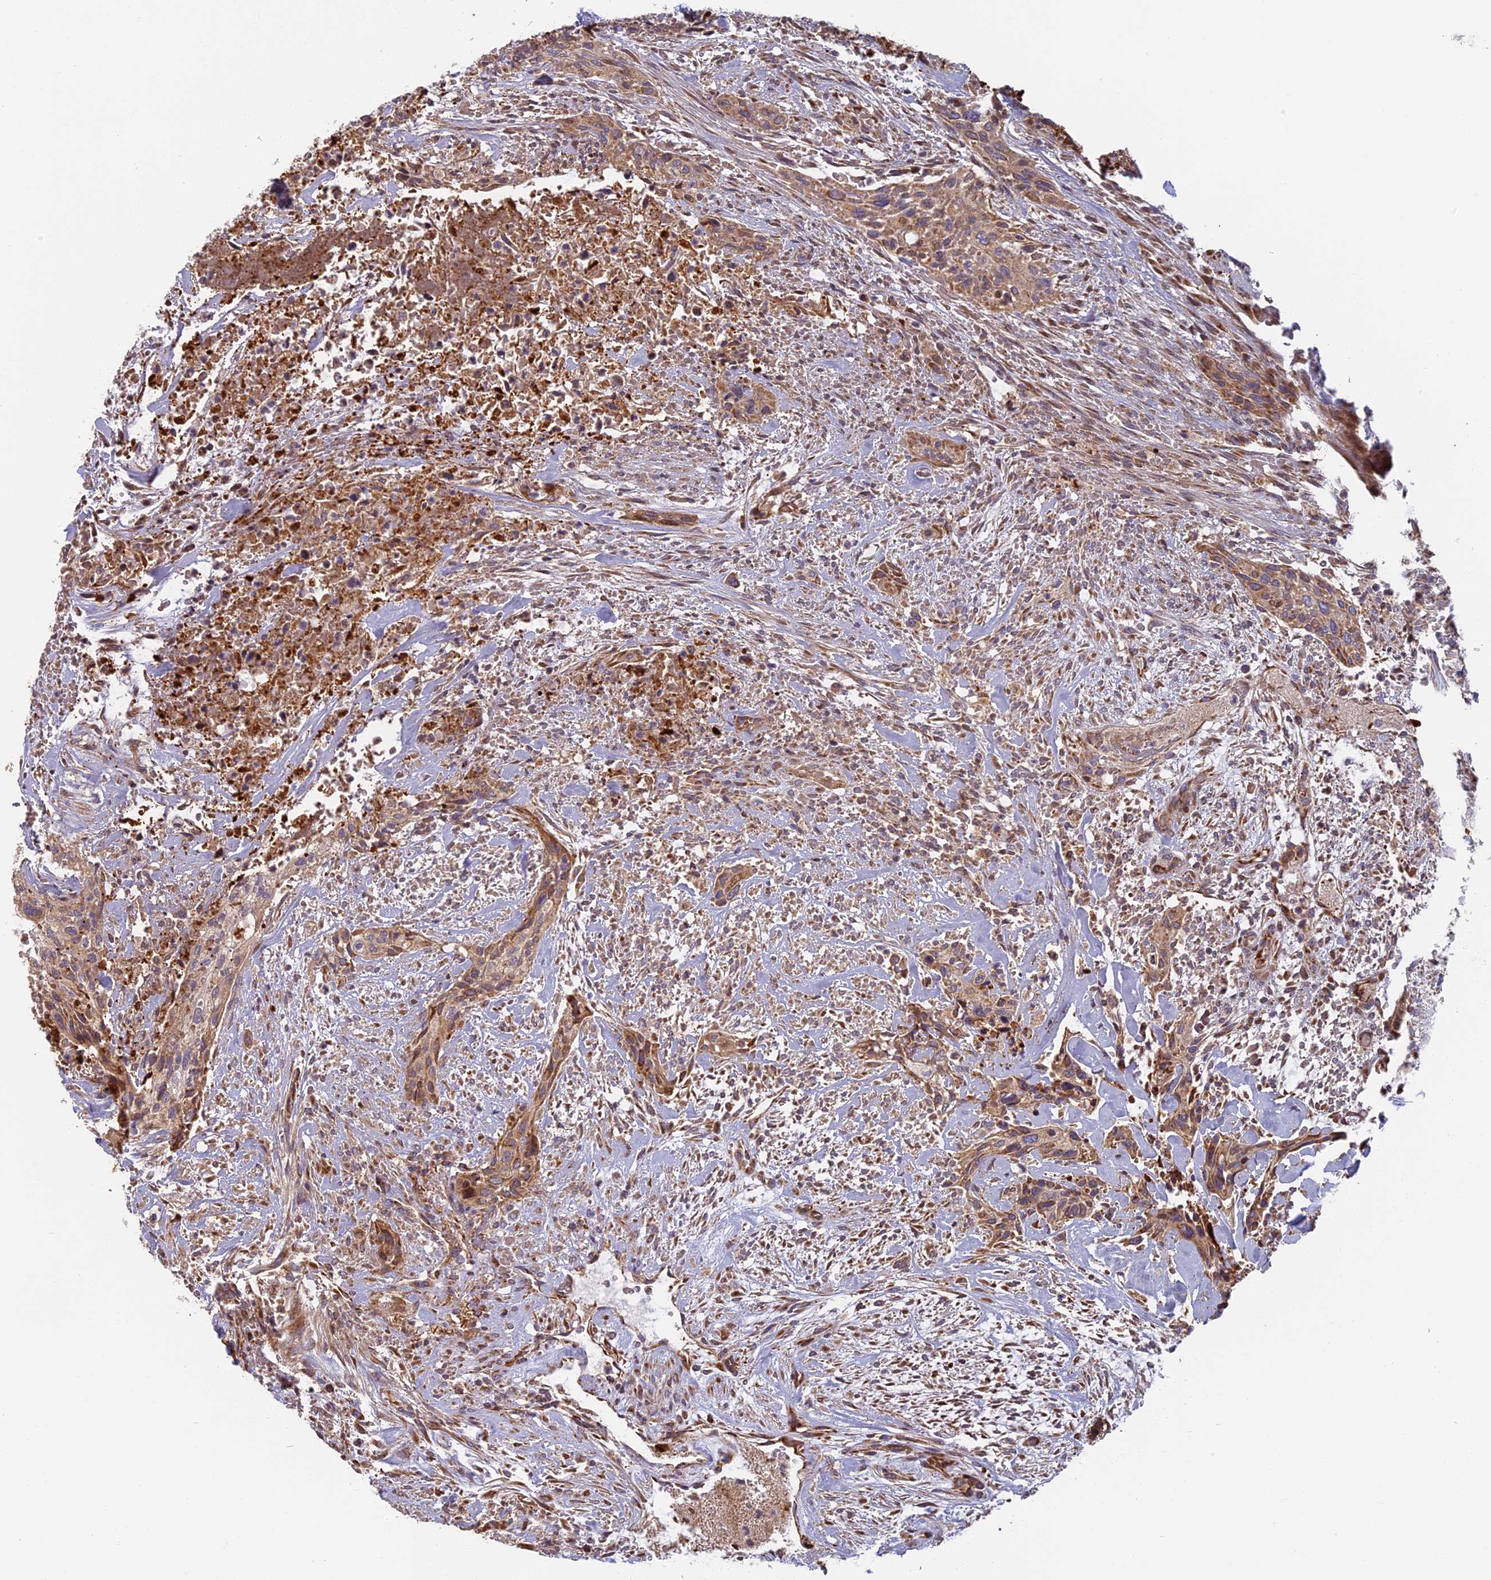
{"staining": {"intensity": "moderate", "quantity": ">75%", "location": "cytoplasmic/membranous"}, "tissue": "urothelial cancer", "cell_type": "Tumor cells", "image_type": "cancer", "snomed": [{"axis": "morphology", "description": "Urothelial carcinoma, High grade"}, {"axis": "topography", "description": "Urinary bladder"}], "caption": "Human high-grade urothelial carcinoma stained with a protein marker shows moderate staining in tumor cells.", "gene": "EDAR", "patient": {"sex": "male", "age": 35}}